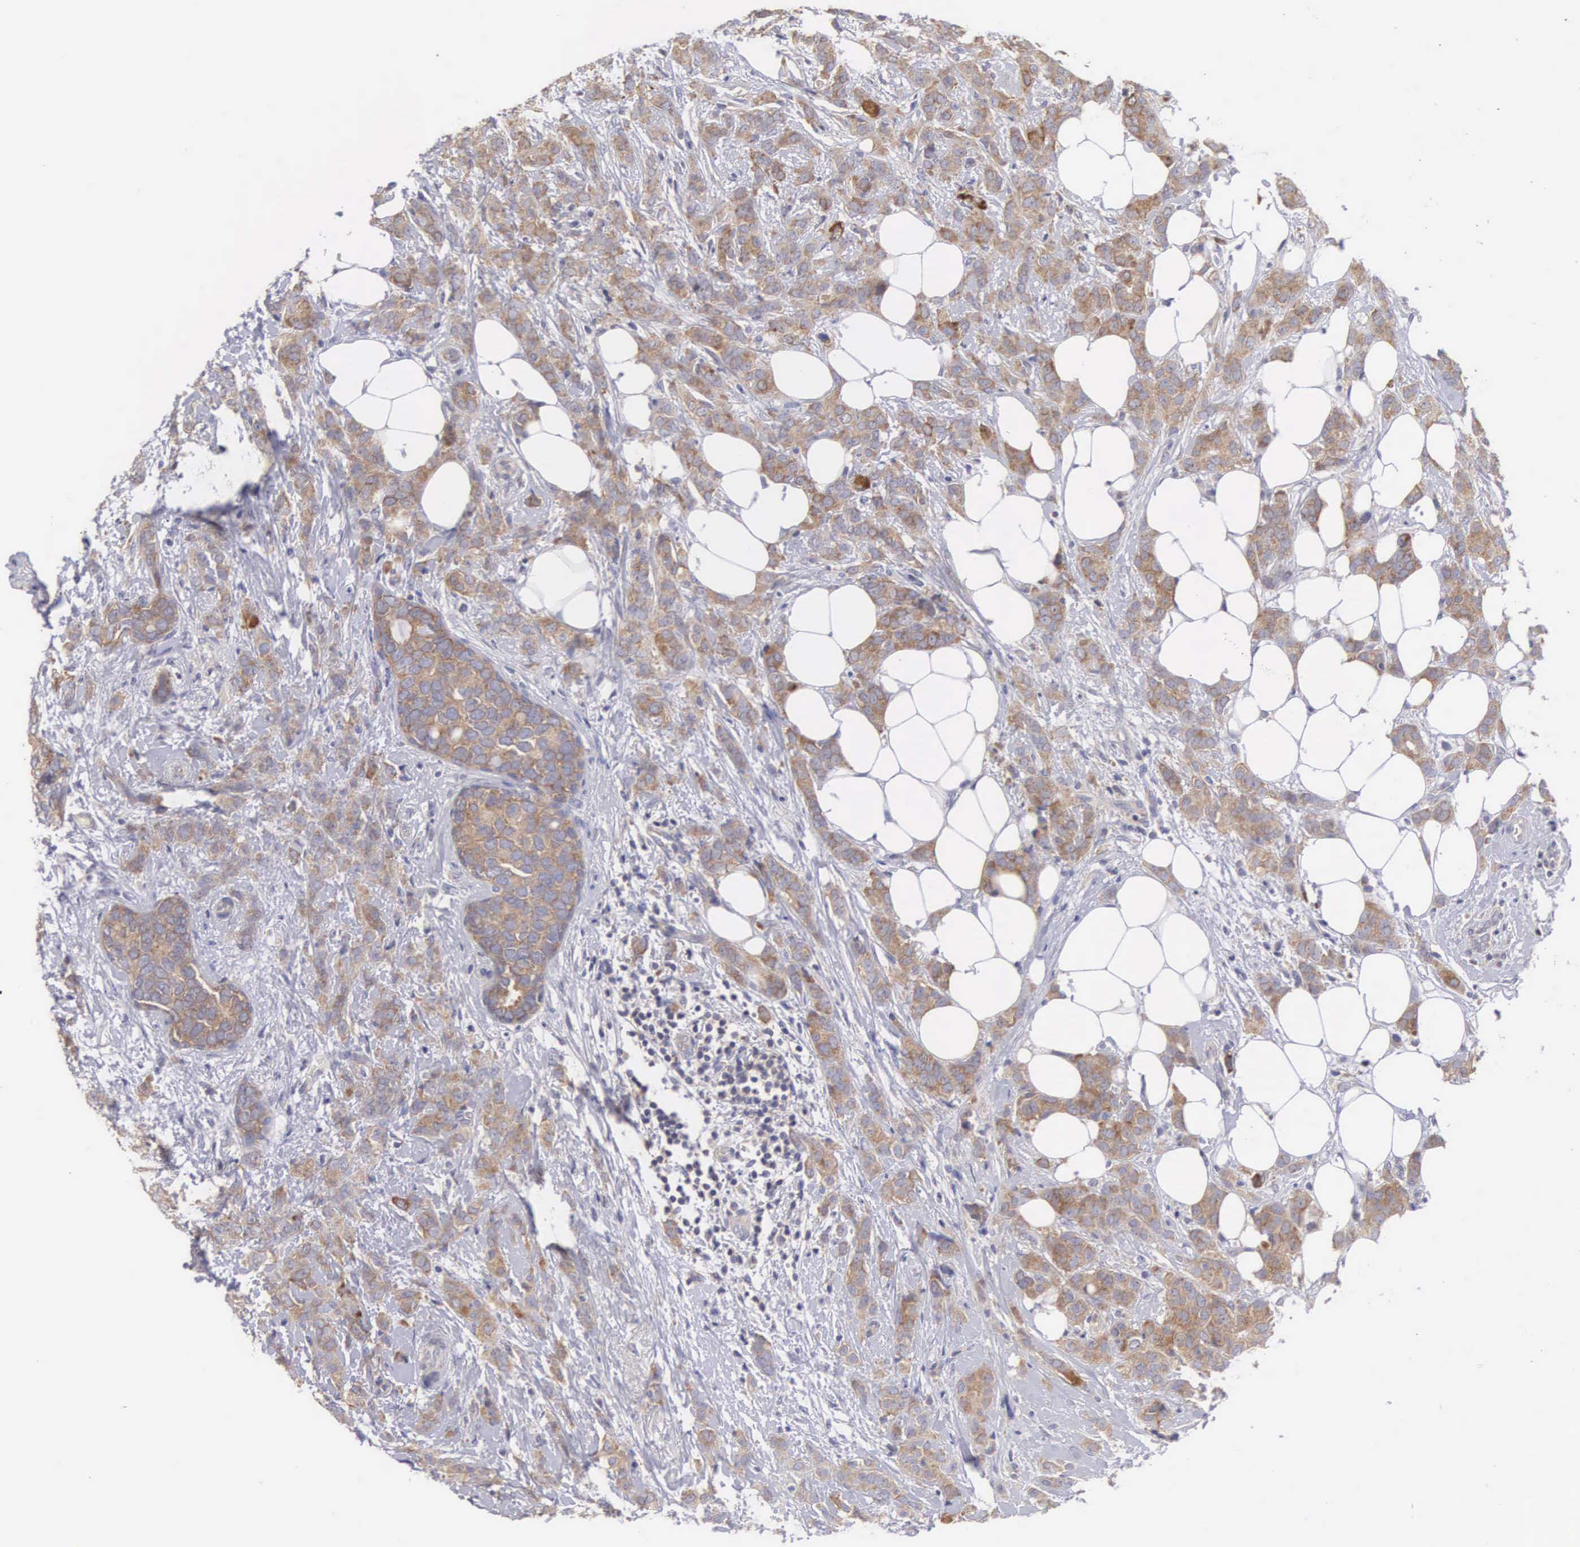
{"staining": {"intensity": "moderate", "quantity": ">75%", "location": "cytoplasmic/membranous"}, "tissue": "breast cancer", "cell_type": "Tumor cells", "image_type": "cancer", "snomed": [{"axis": "morphology", "description": "Duct carcinoma"}, {"axis": "topography", "description": "Breast"}], "caption": "Tumor cells reveal medium levels of moderate cytoplasmic/membranous expression in about >75% of cells in breast cancer (invasive ductal carcinoma). The staining is performed using DAB brown chromogen to label protein expression. The nuclei are counter-stained blue using hematoxylin.", "gene": "TXLNG", "patient": {"sex": "female", "age": 53}}